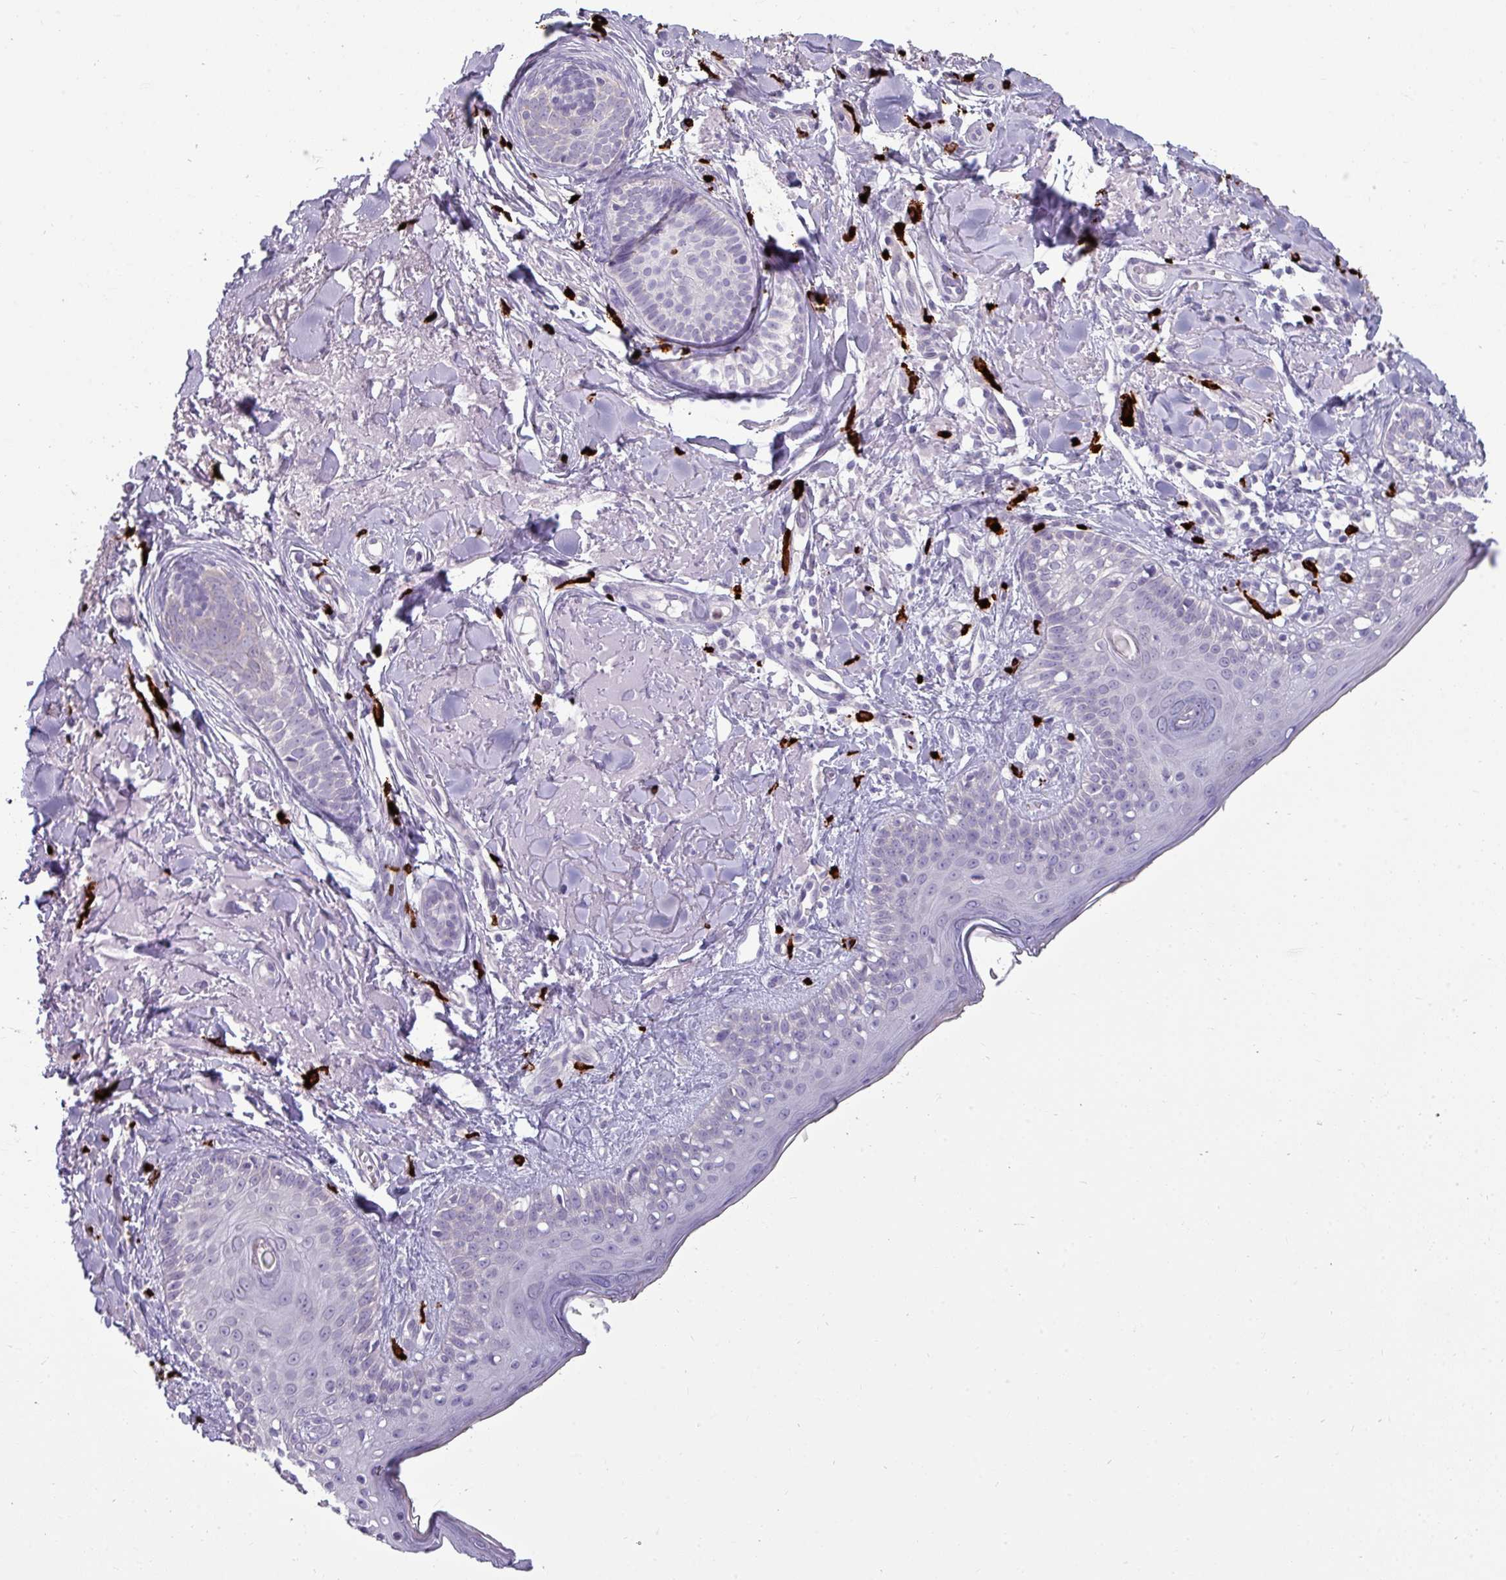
{"staining": {"intensity": "negative", "quantity": "none", "location": "none"}, "tissue": "skin cancer", "cell_type": "Tumor cells", "image_type": "cancer", "snomed": [{"axis": "morphology", "description": "Basal cell carcinoma"}, {"axis": "topography", "description": "Skin"}], "caption": "Tumor cells show no significant staining in skin basal cell carcinoma. (DAB IHC visualized using brightfield microscopy, high magnification).", "gene": "TRIM39", "patient": {"sex": "female", "age": 76}}